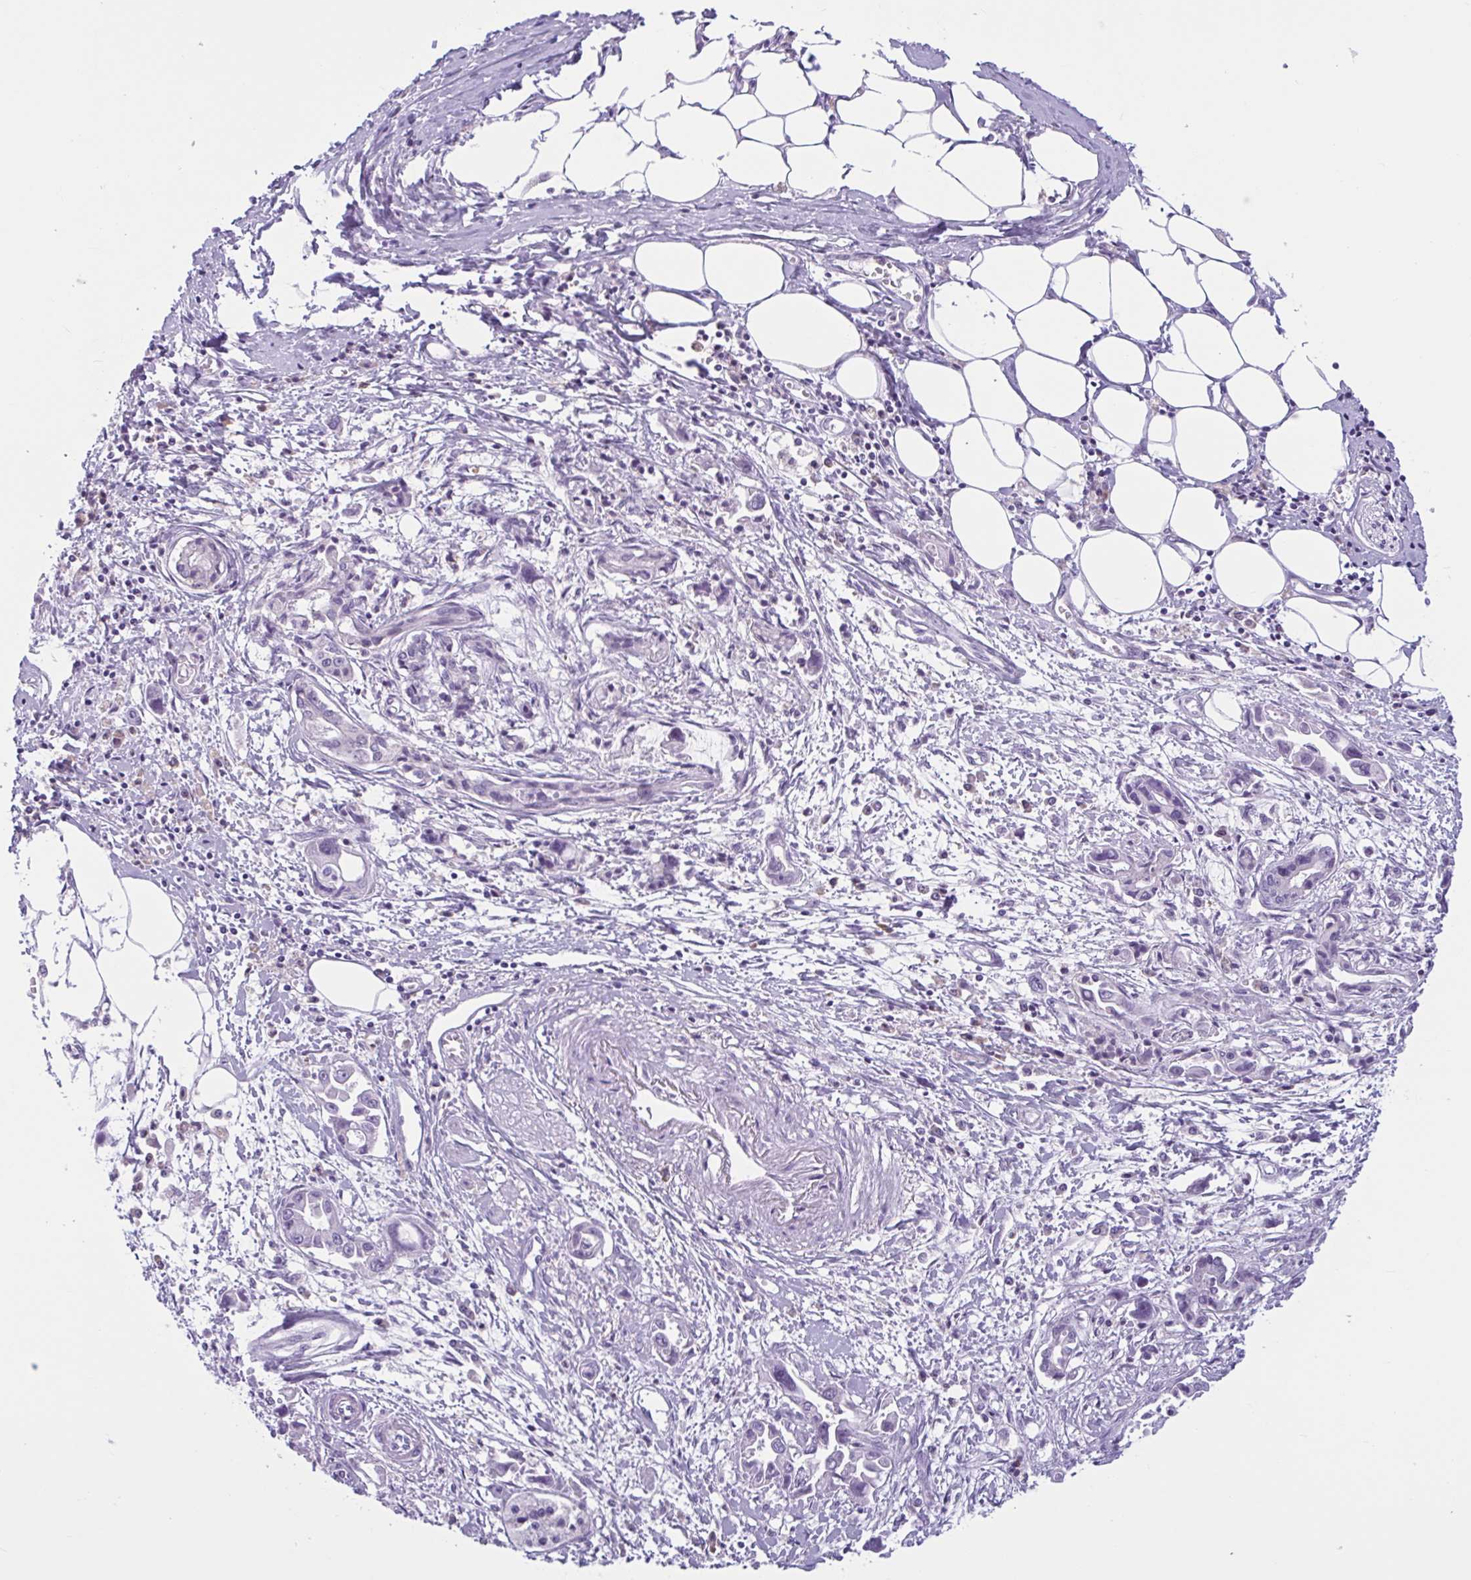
{"staining": {"intensity": "negative", "quantity": "none", "location": "none"}, "tissue": "pancreatic cancer", "cell_type": "Tumor cells", "image_type": "cancer", "snomed": [{"axis": "morphology", "description": "Adenocarcinoma, NOS"}, {"axis": "topography", "description": "Pancreas"}], "caption": "An image of pancreatic cancer stained for a protein demonstrates no brown staining in tumor cells.", "gene": "WNT9B", "patient": {"sex": "male", "age": 84}}